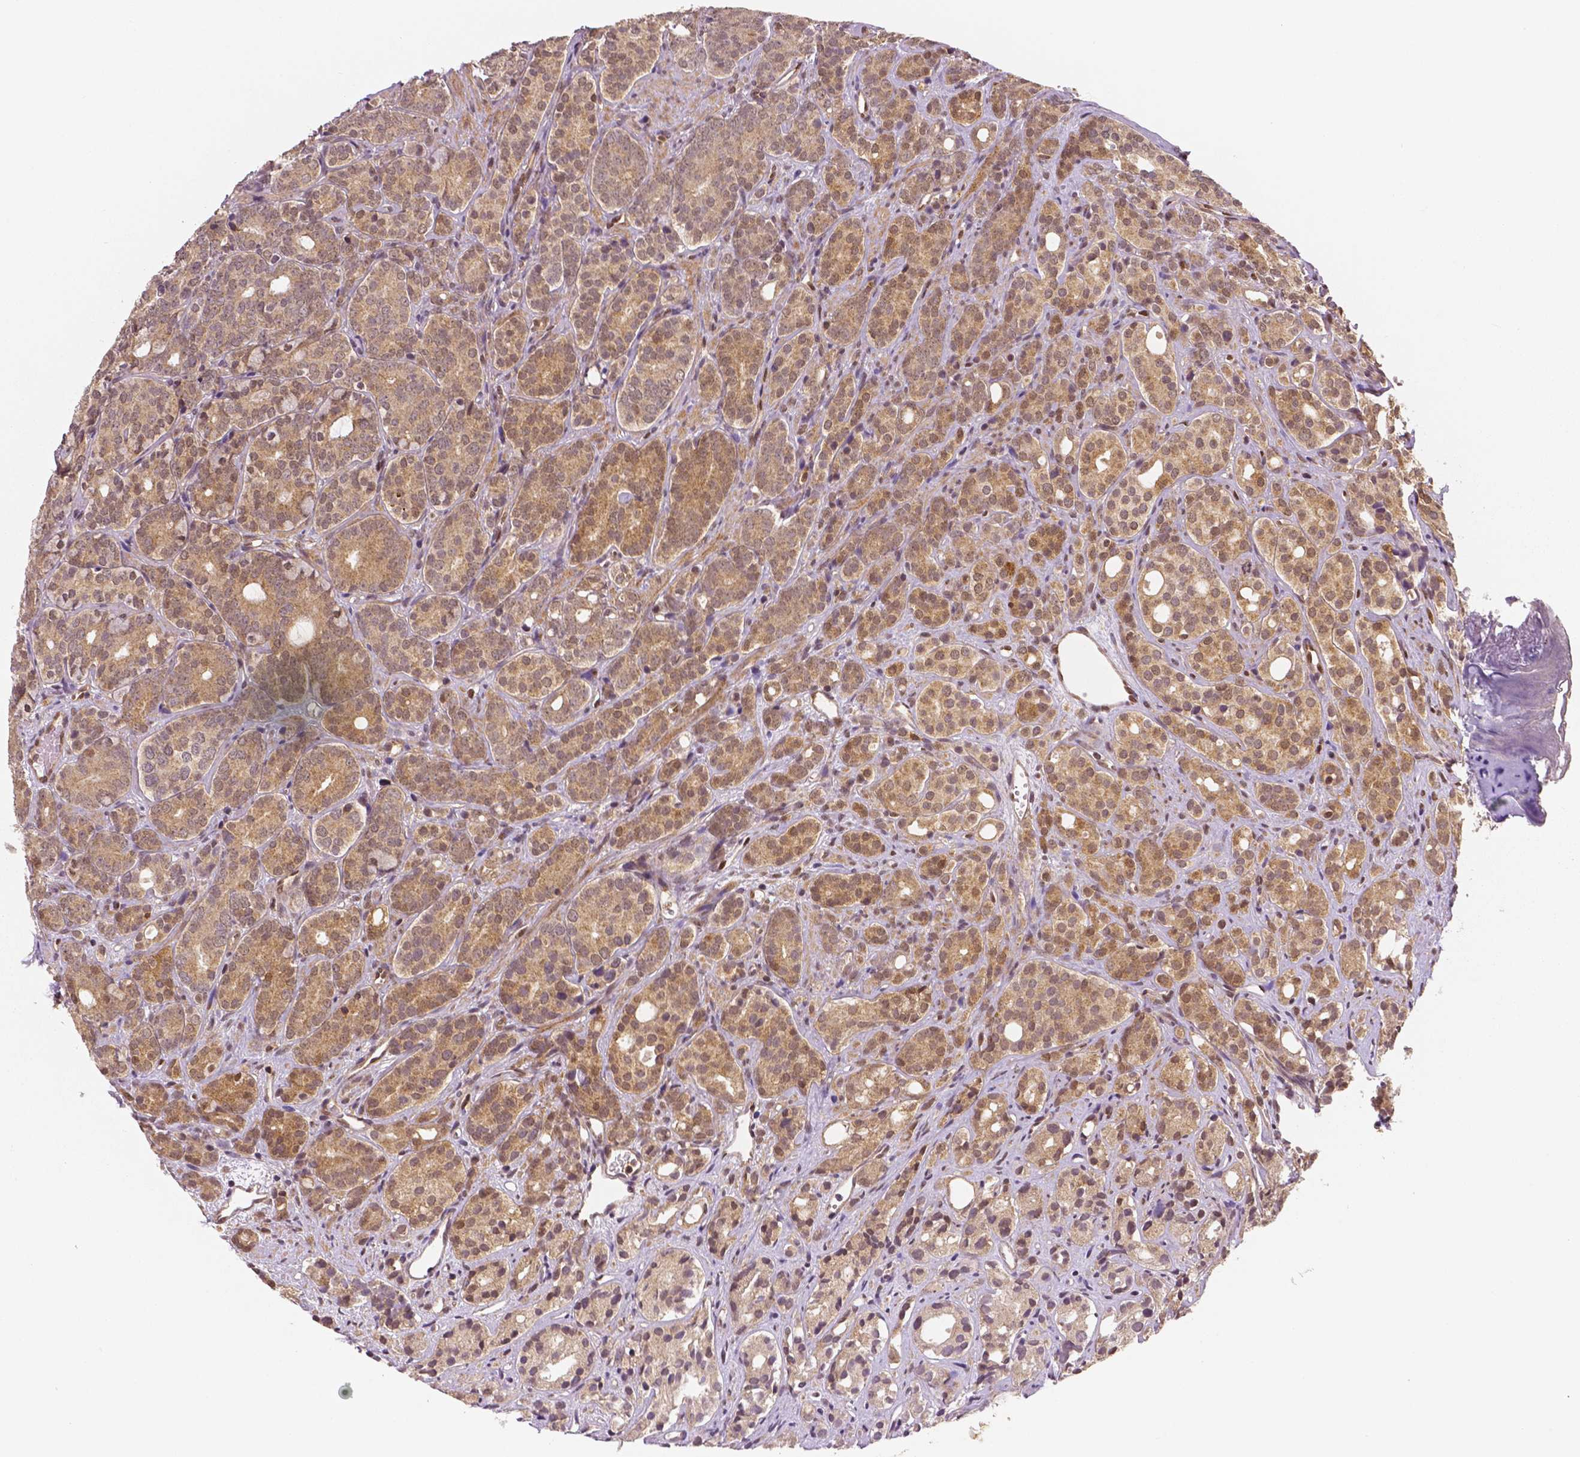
{"staining": {"intensity": "moderate", "quantity": ">75%", "location": "cytoplasmic/membranous,nuclear"}, "tissue": "prostate cancer", "cell_type": "Tumor cells", "image_type": "cancer", "snomed": [{"axis": "morphology", "description": "Adenocarcinoma, High grade"}, {"axis": "topography", "description": "Prostate"}], "caption": "About >75% of tumor cells in human high-grade adenocarcinoma (prostate) show moderate cytoplasmic/membranous and nuclear protein expression as visualized by brown immunohistochemical staining.", "gene": "STAT3", "patient": {"sex": "male", "age": 84}}